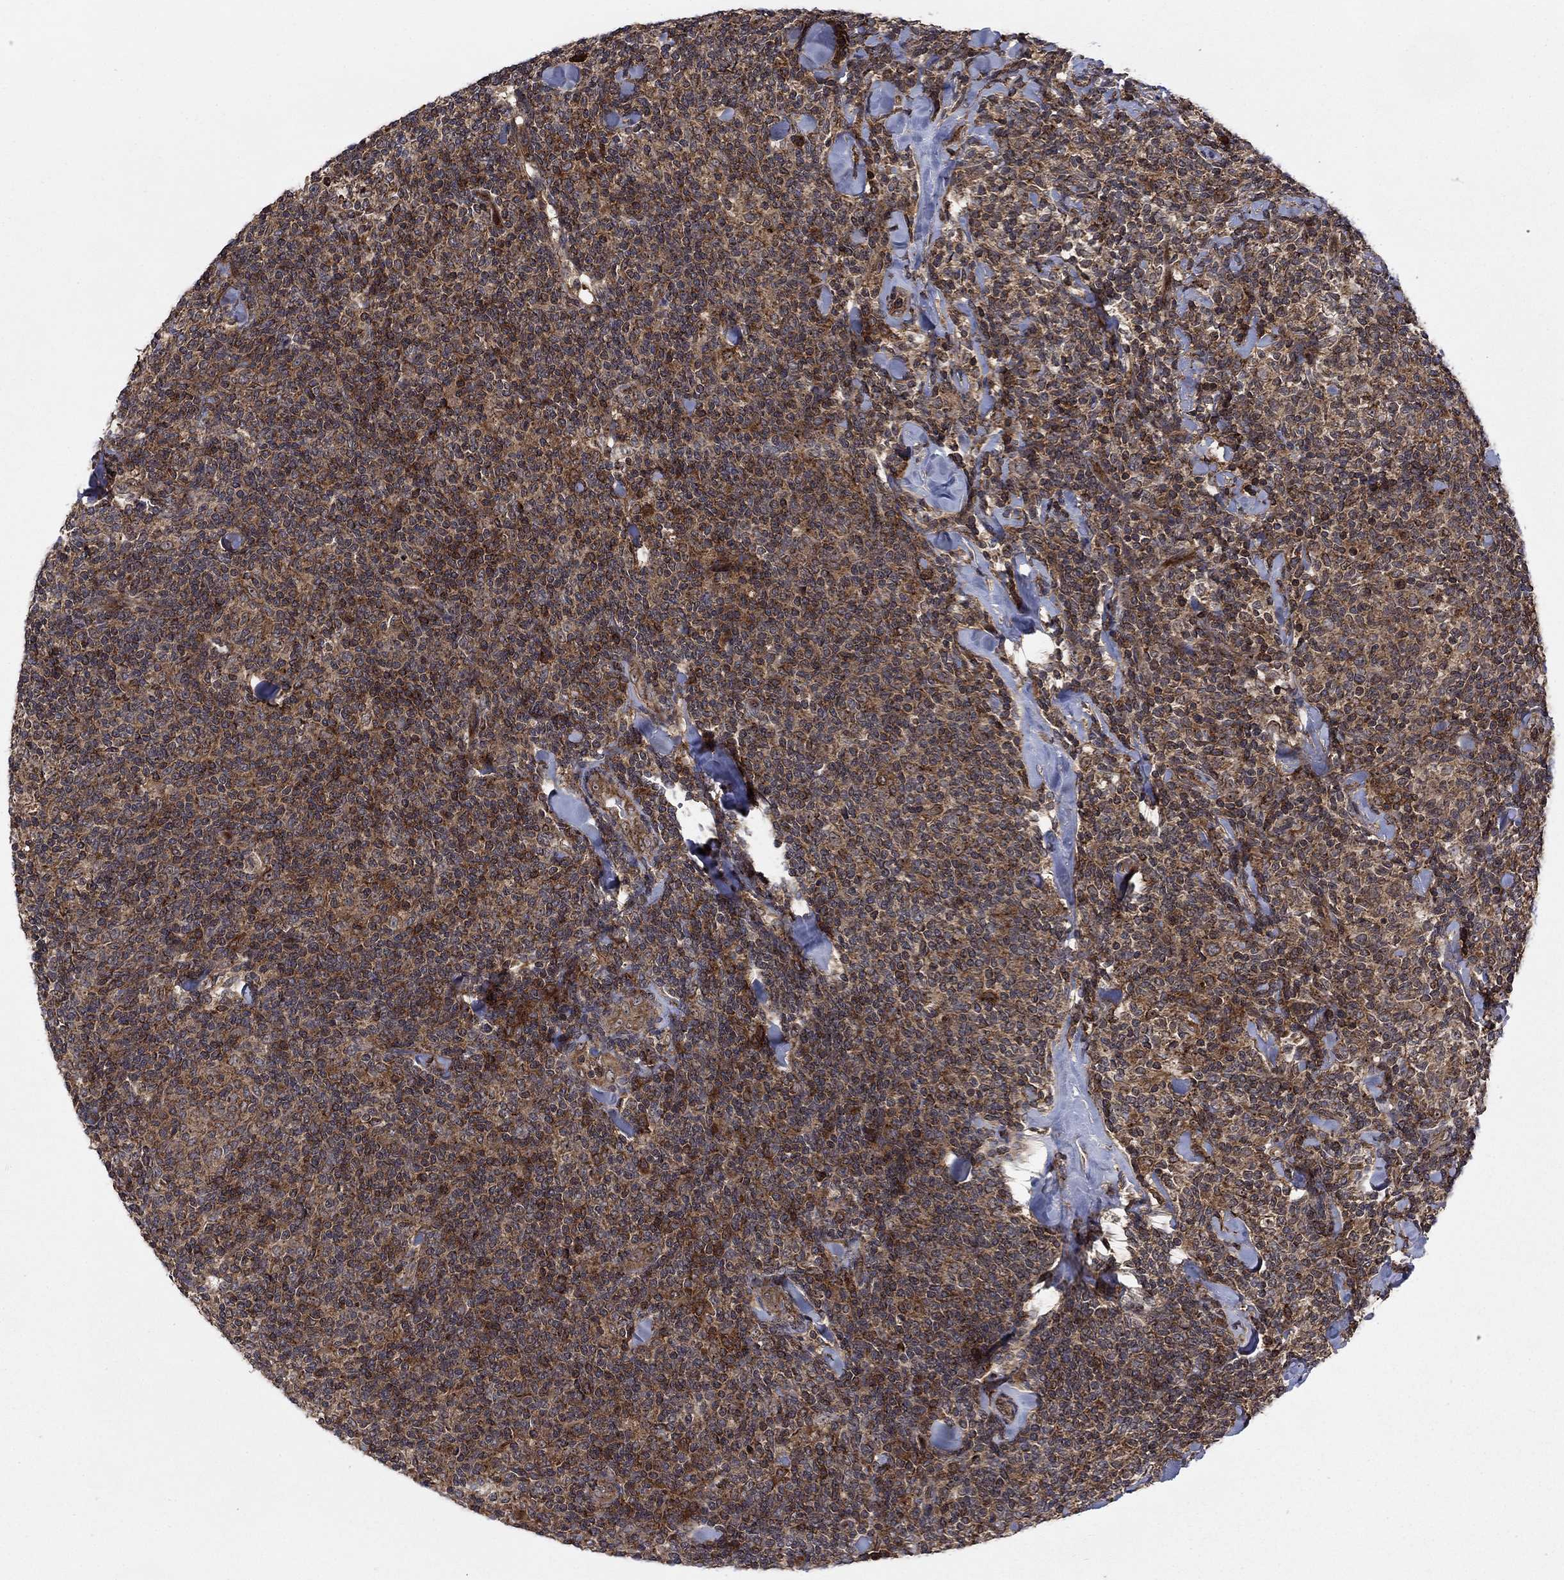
{"staining": {"intensity": "moderate", "quantity": ">75%", "location": "cytoplasmic/membranous"}, "tissue": "lymphoma", "cell_type": "Tumor cells", "image_type": "cancer", "snomed": [{"axis": "morphology", "description": "Malignant lymphoma, non-Hodgkin's type, Low grade"}, {"axis": "topography", "description": "Lymph node"}], "caption": "Protein positivity by immunohistochemistry (IHC) demonstrates moderate cytoplasmic/membranous staining in approximately >75% of tumor cells in malignant lymphoma, non-Hodgkin's type (low-grade).", "gene": "IFI35", "patient": {"sex": "female", "age": 56}}